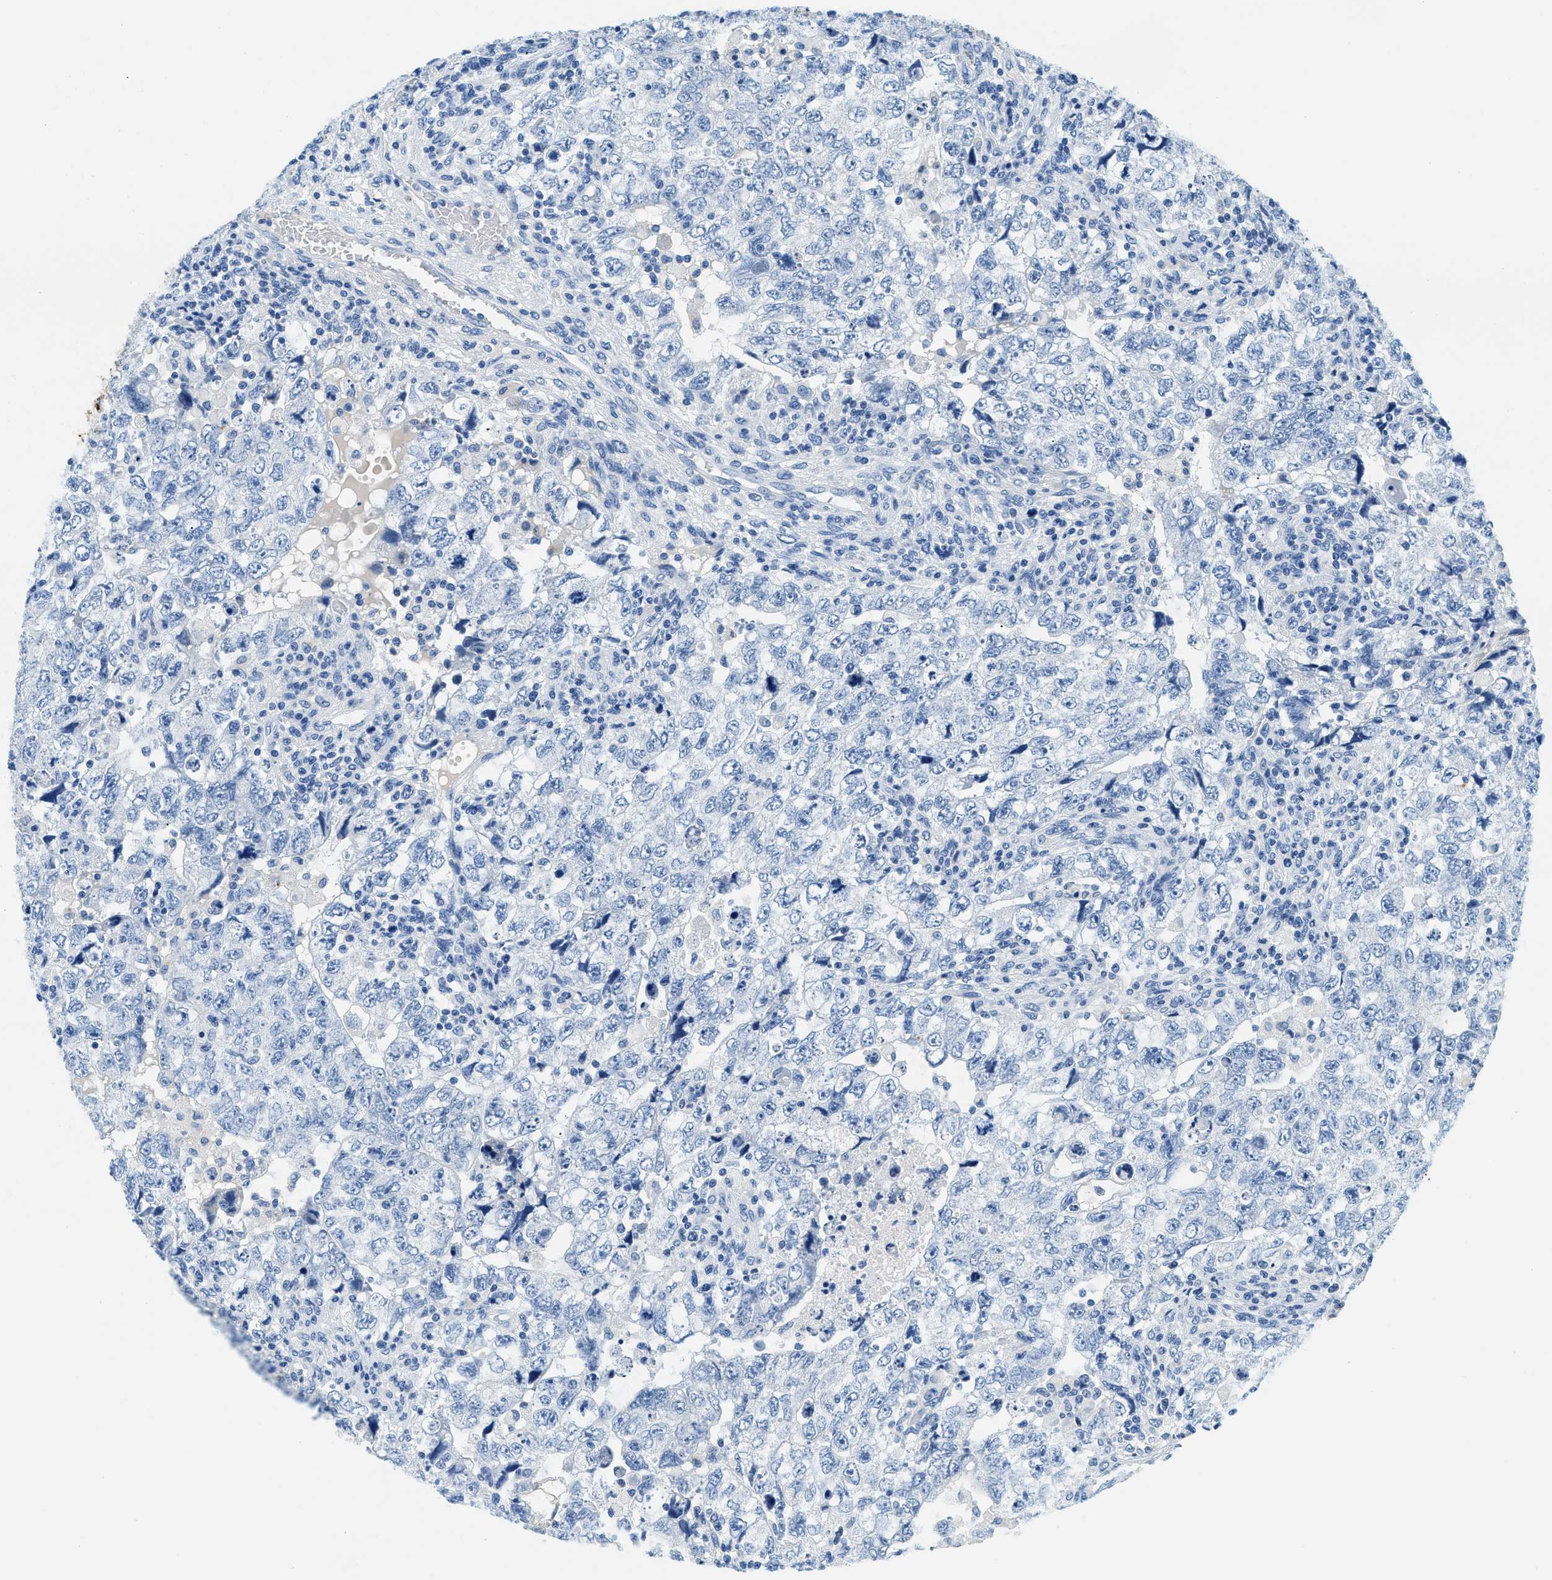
{"staining": {"intensity": "negative", "quantity": "none", "location": "none"}, "tissue": "testis cancer", "cell_type": "Tumor cells", "image_type": "cancer", "snomed": [{"axis": "morphology", "description": "Seminoma, NOS"}, {"axis": "topography", "description": "Testis"}], "caption": "IHC photomicrograph of neoplastic tissue: testis cancer (seminoma) stained with DAB (3,3'-diaminobenzidine) exhibits no significant protein staining in tumor cells.", "gene": "STXBP2", "patient": {"sex": "male", "age": 22}}